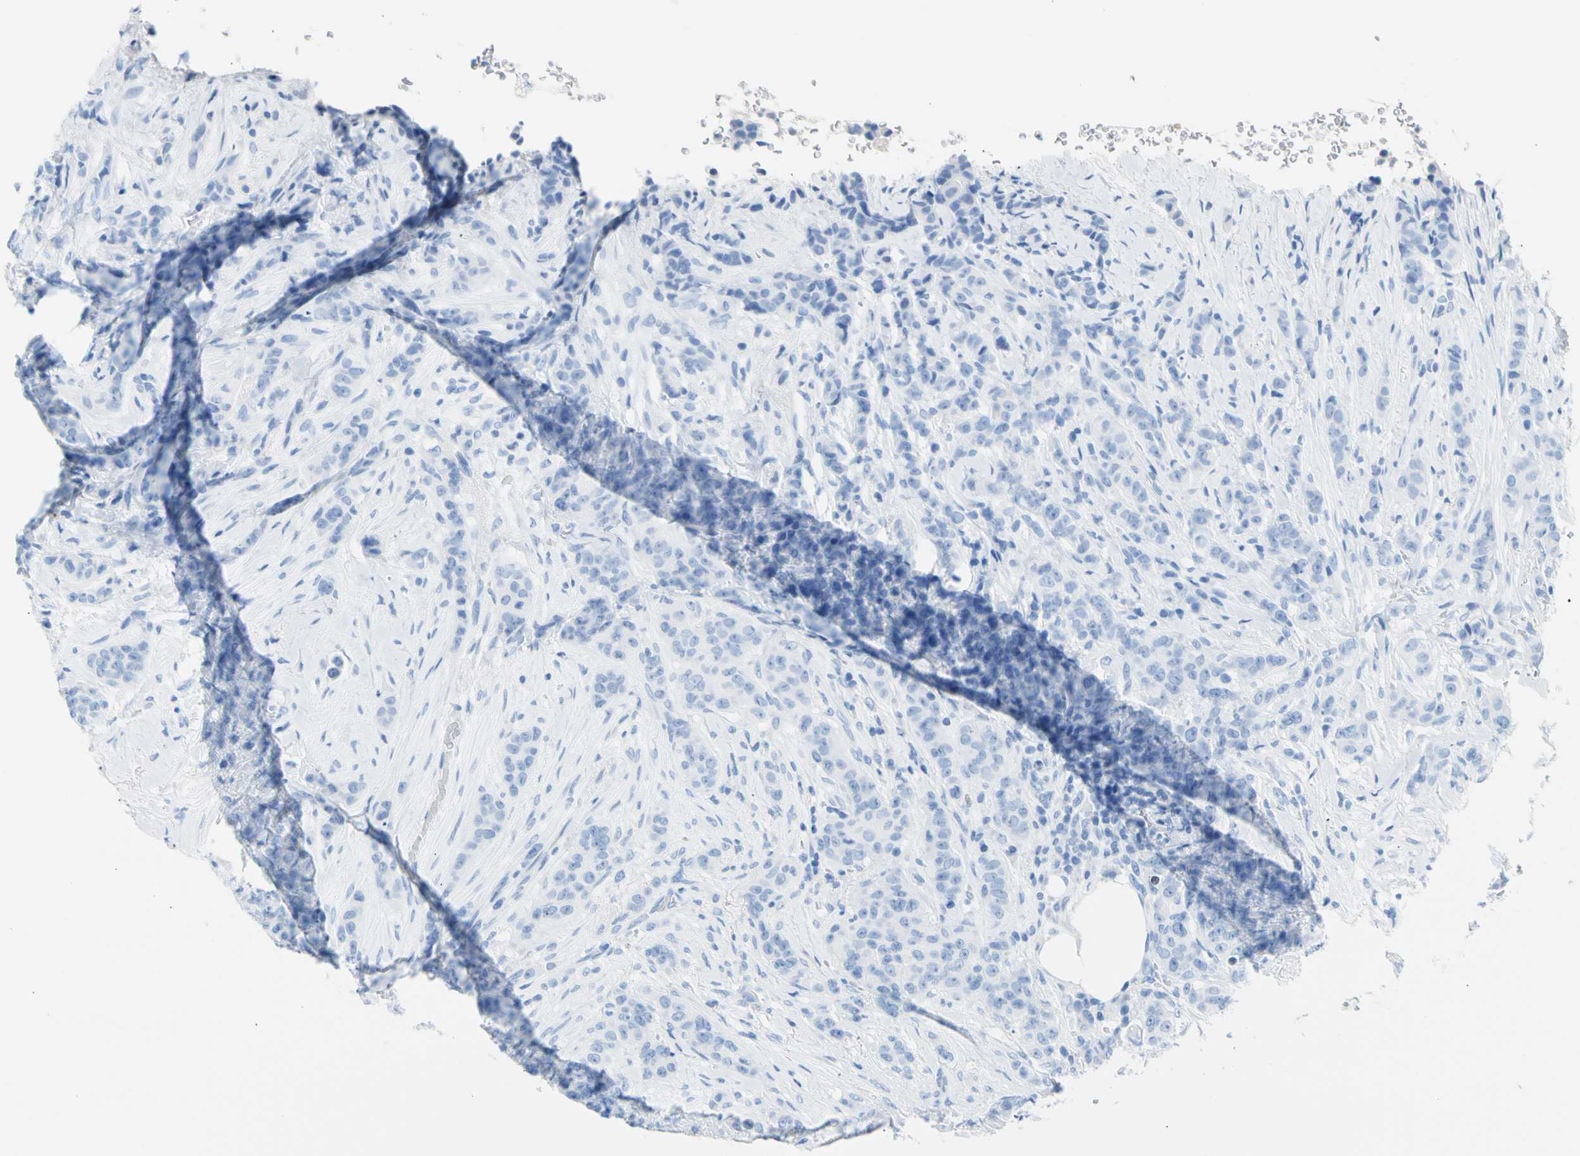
{"staining": {"intensity": "negative", "quantity": "none", "location": "none"}, "tissue": "breast cancer", "cell_type": "Tumor cells", "image_type": "cancer", "snomed": [{"axis": "morphology", "description": "Duct carcinoma"}, {"axis": "topography", "description": "Breast"}], "caption": "The IHC micrograph has no significant expression in tumor cells of breast cancer (invasive ductal carcinoma) tissue.", "gene": "CEL", "patient": {"sex": "female", "age": 40}}